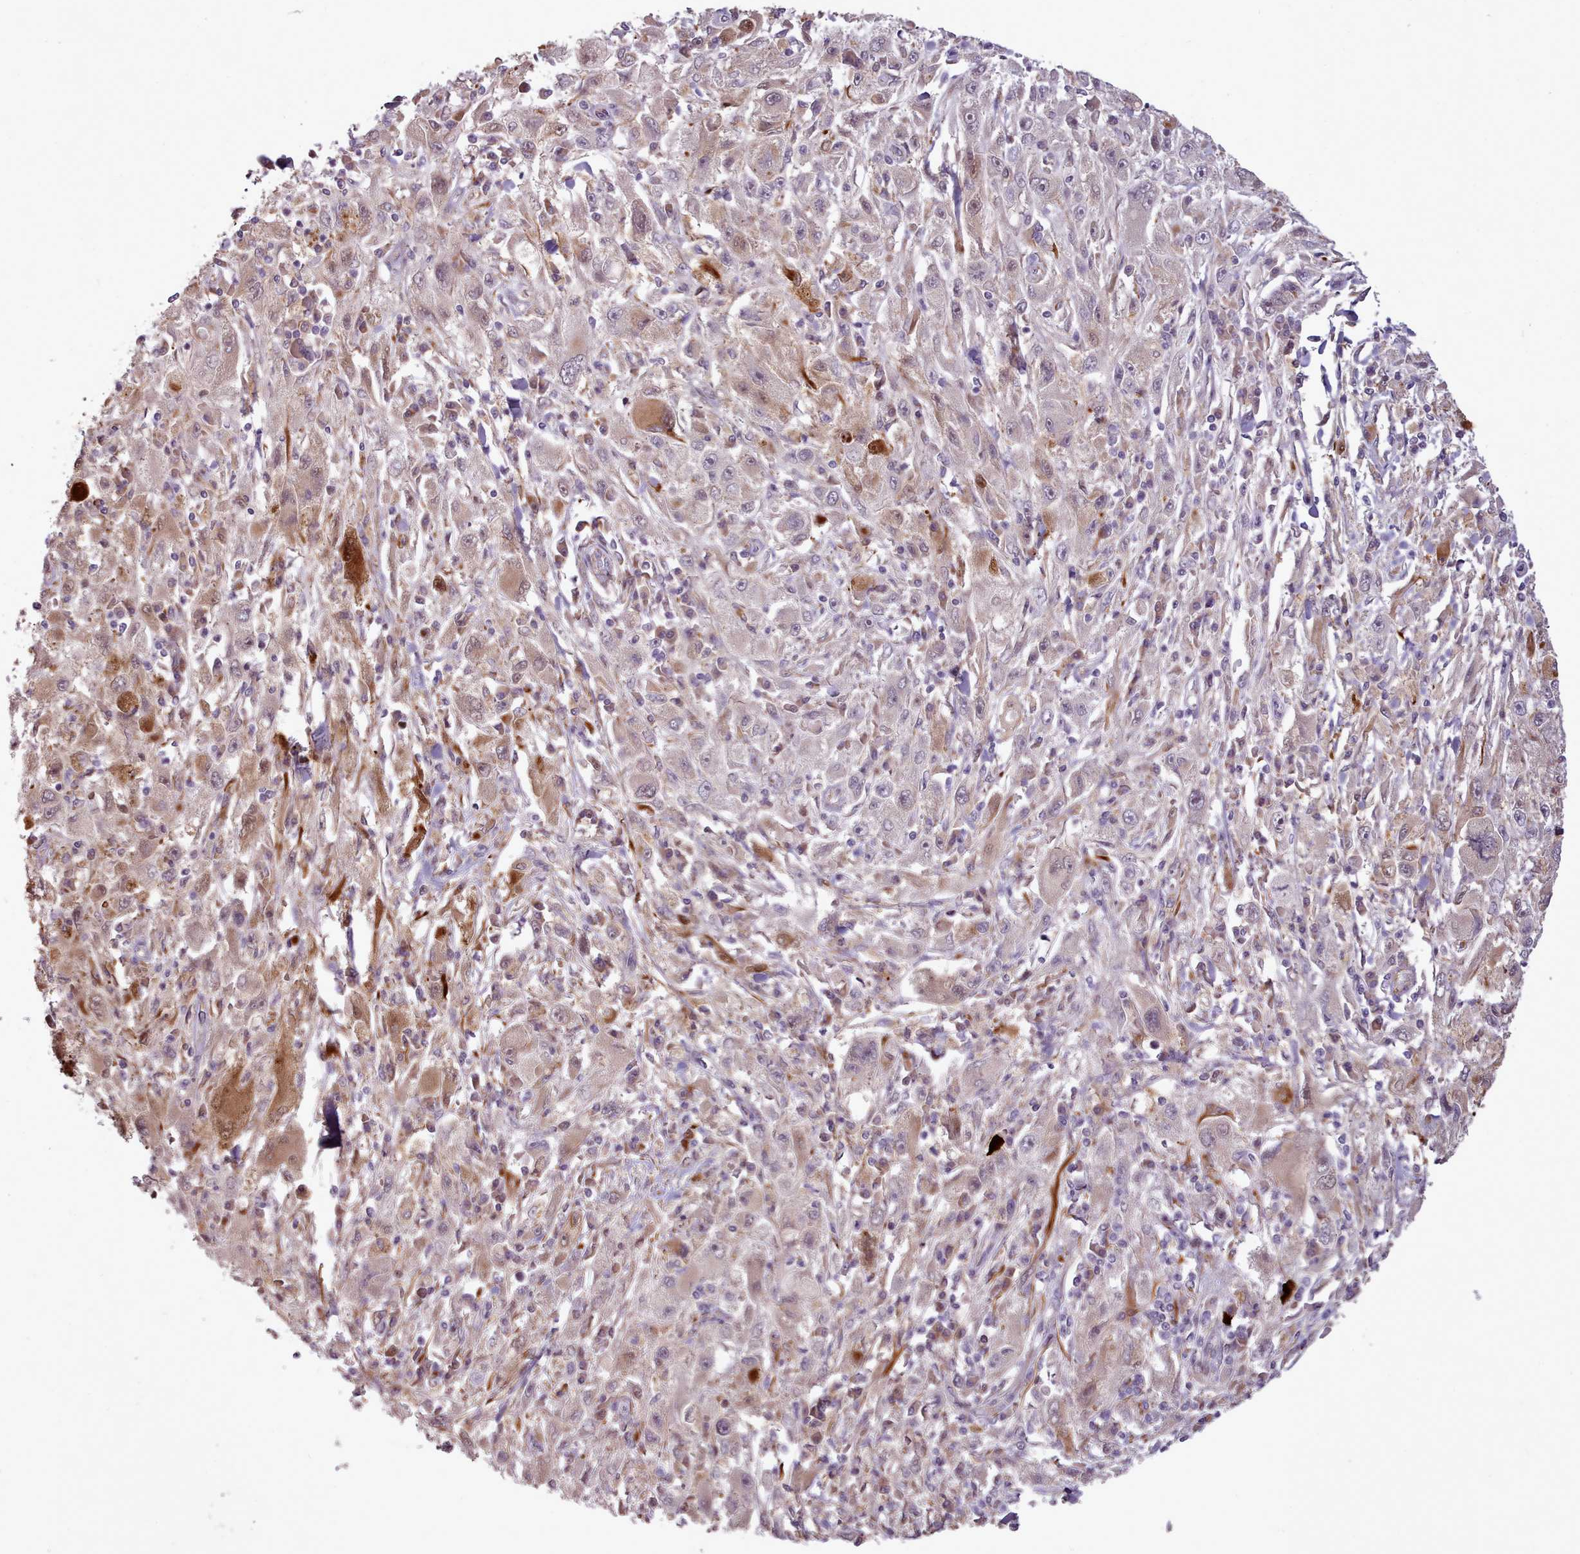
{"staining": {"intensity": "strong", "quantity": "<25%", "location": "cytoplasmic/membranous,nuclear"}, "tissue": "melanoma", "cell_type": "Tumor cells", "image_type": "cancer", "snomed": [{"axis": "morphology", "description": "Malignant melanoma, Metastatic site"}, {"axis": "topography", "description": "Skin"}], "caption": "Human melanoma stained for a protein (brown) exhibits strong cytoplasmic/membranous and nuclear positive expression in approximately <25% of tumor cells.", "gene": "GBGT1", "patient": {"sex": "male", "age": 53}}